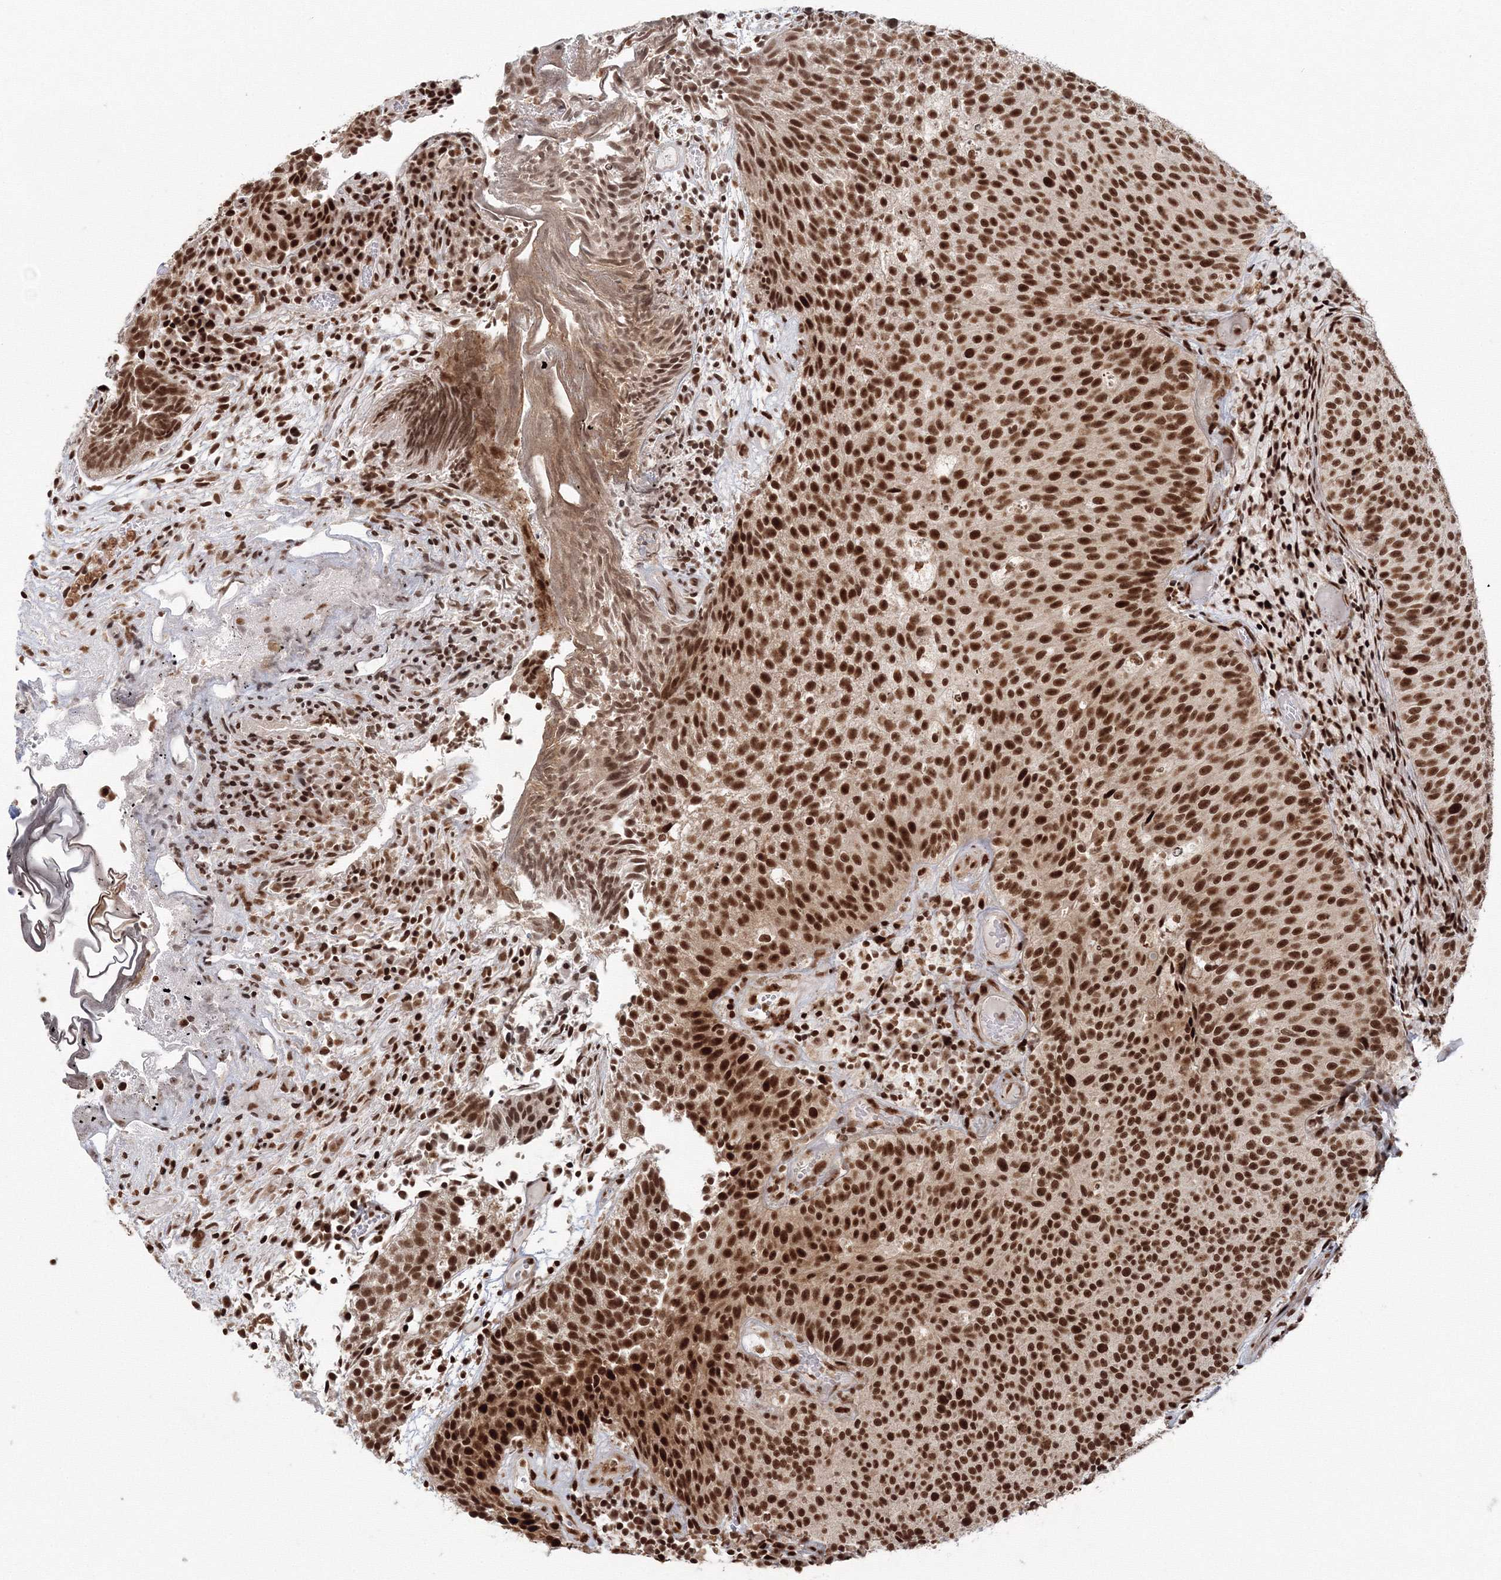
{"staining": {"intensity": "strong", "quantity": ">75%", "location": "nuclear"}, "tissue": "urothelial cancer", "cell_type": "Tumor cells", "image_type": "cancer", "snomed": [{"axis": "morphology", "description": "Urothelial carcinoma, Low grade"}, {"axis": "topography", "description": "Urinary bladder"}], "caption": "DAB immunohistochemical staining of human urothelial cancer reveals strong nuclear protein expression in approximately >75% of tumor cells. (DAB IHC with brightfield microscopy, high magnification).", "gene": "KIF20A", "patient": {"sex": "male", "age": 86}}